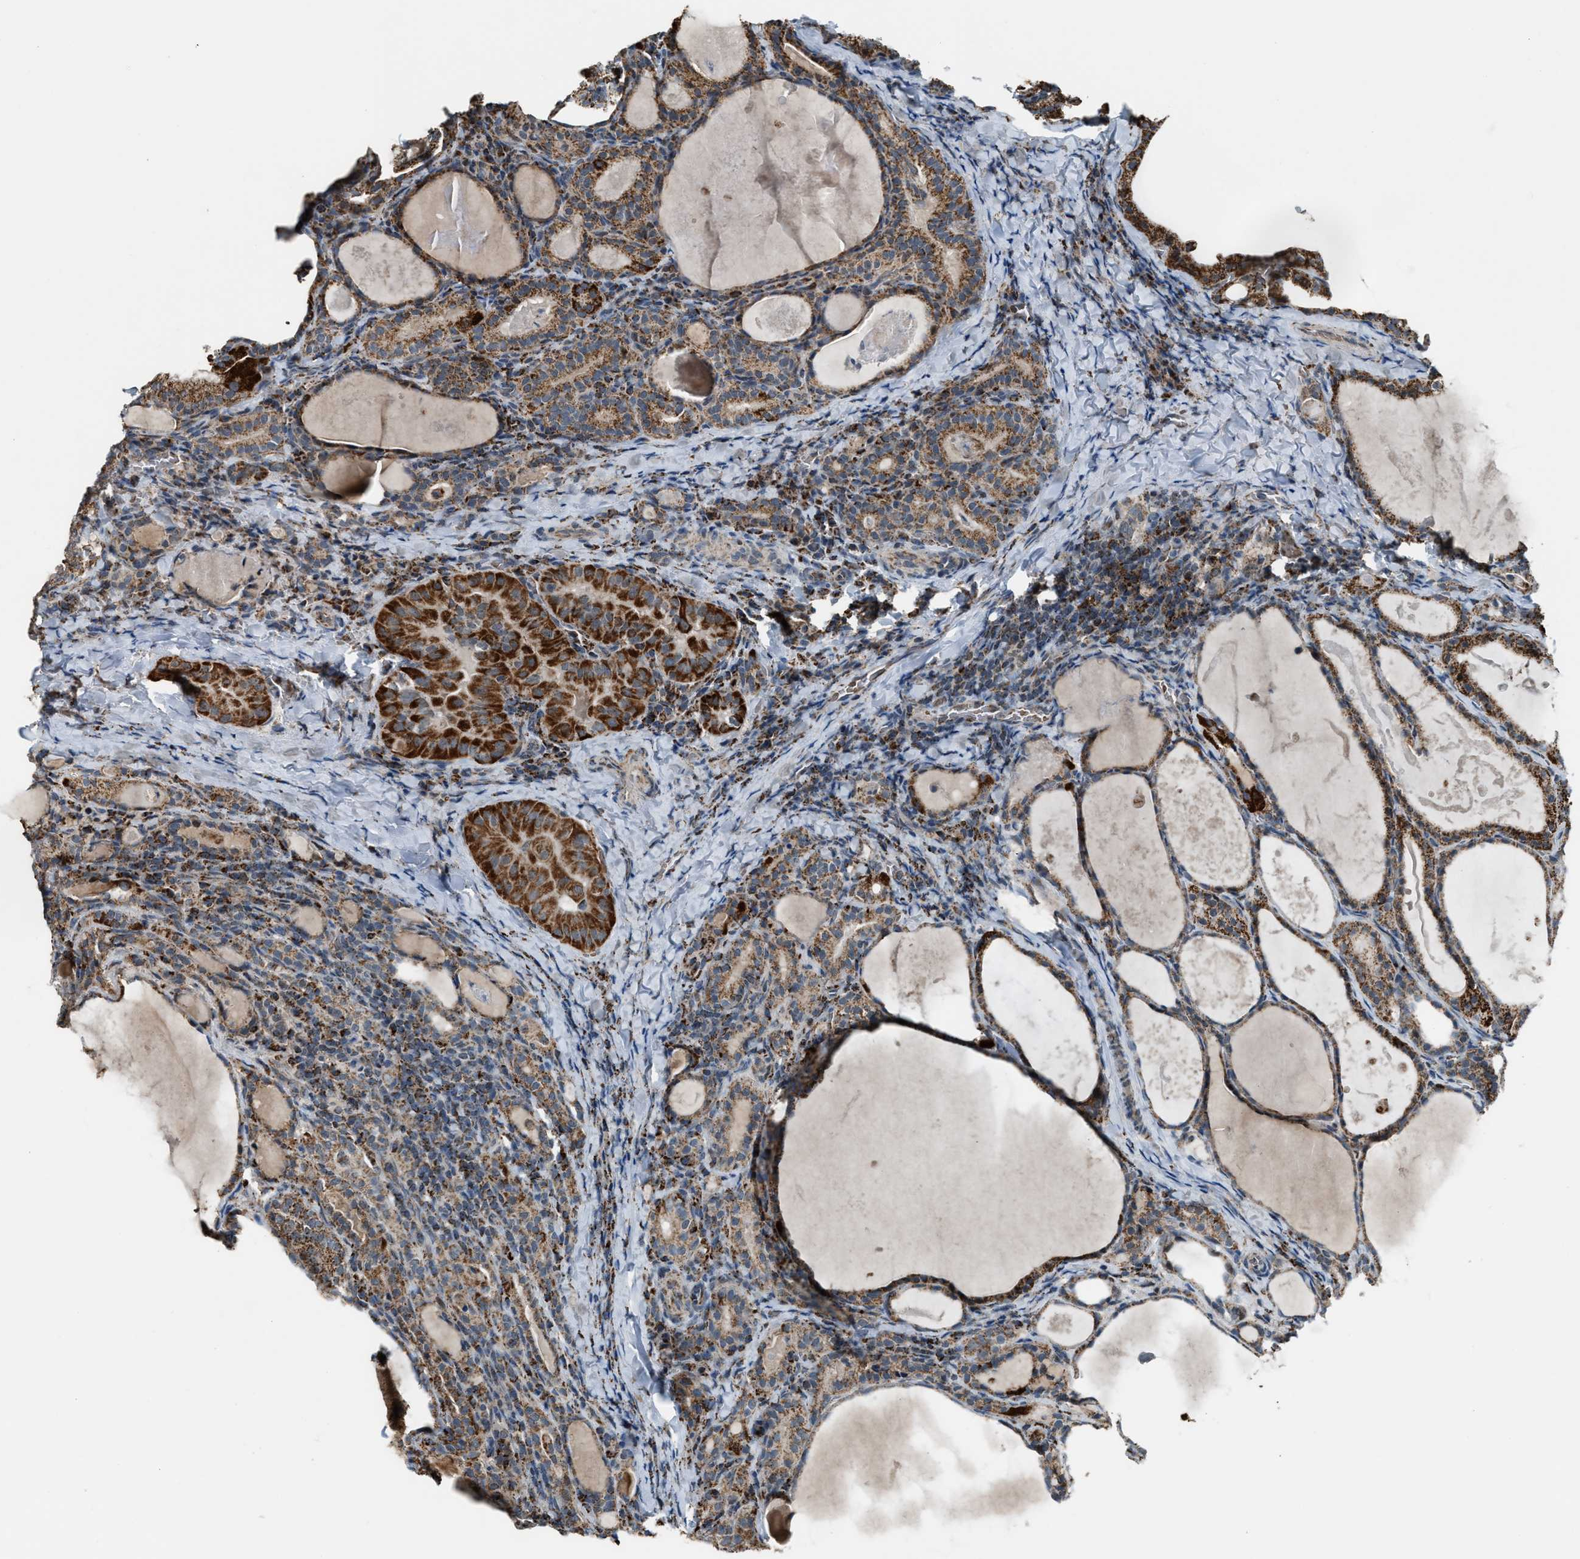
{"staining": {"intensity": "strong", "quantity": ">75%", "location": "cytoplasmic/membranous"}, "tissue": "thyroid cancer", "cell_type": "Tumor cells", "image_type": "cancer", "snomed": [{"axis": "morphology", "description": "Papillary adenocarcinoma, NOS"}, {"axis": "topography", "description": "Thyroid gland"}], "caption": "This micrograph shows immunohistochemistry (IHC) staining of human thyroid cancer, with high strong cytoplasmic/membranous staining in about >75% of tumor cells.", "gene": "CHN2", "patient": {"sex": "female", "age": 42}}